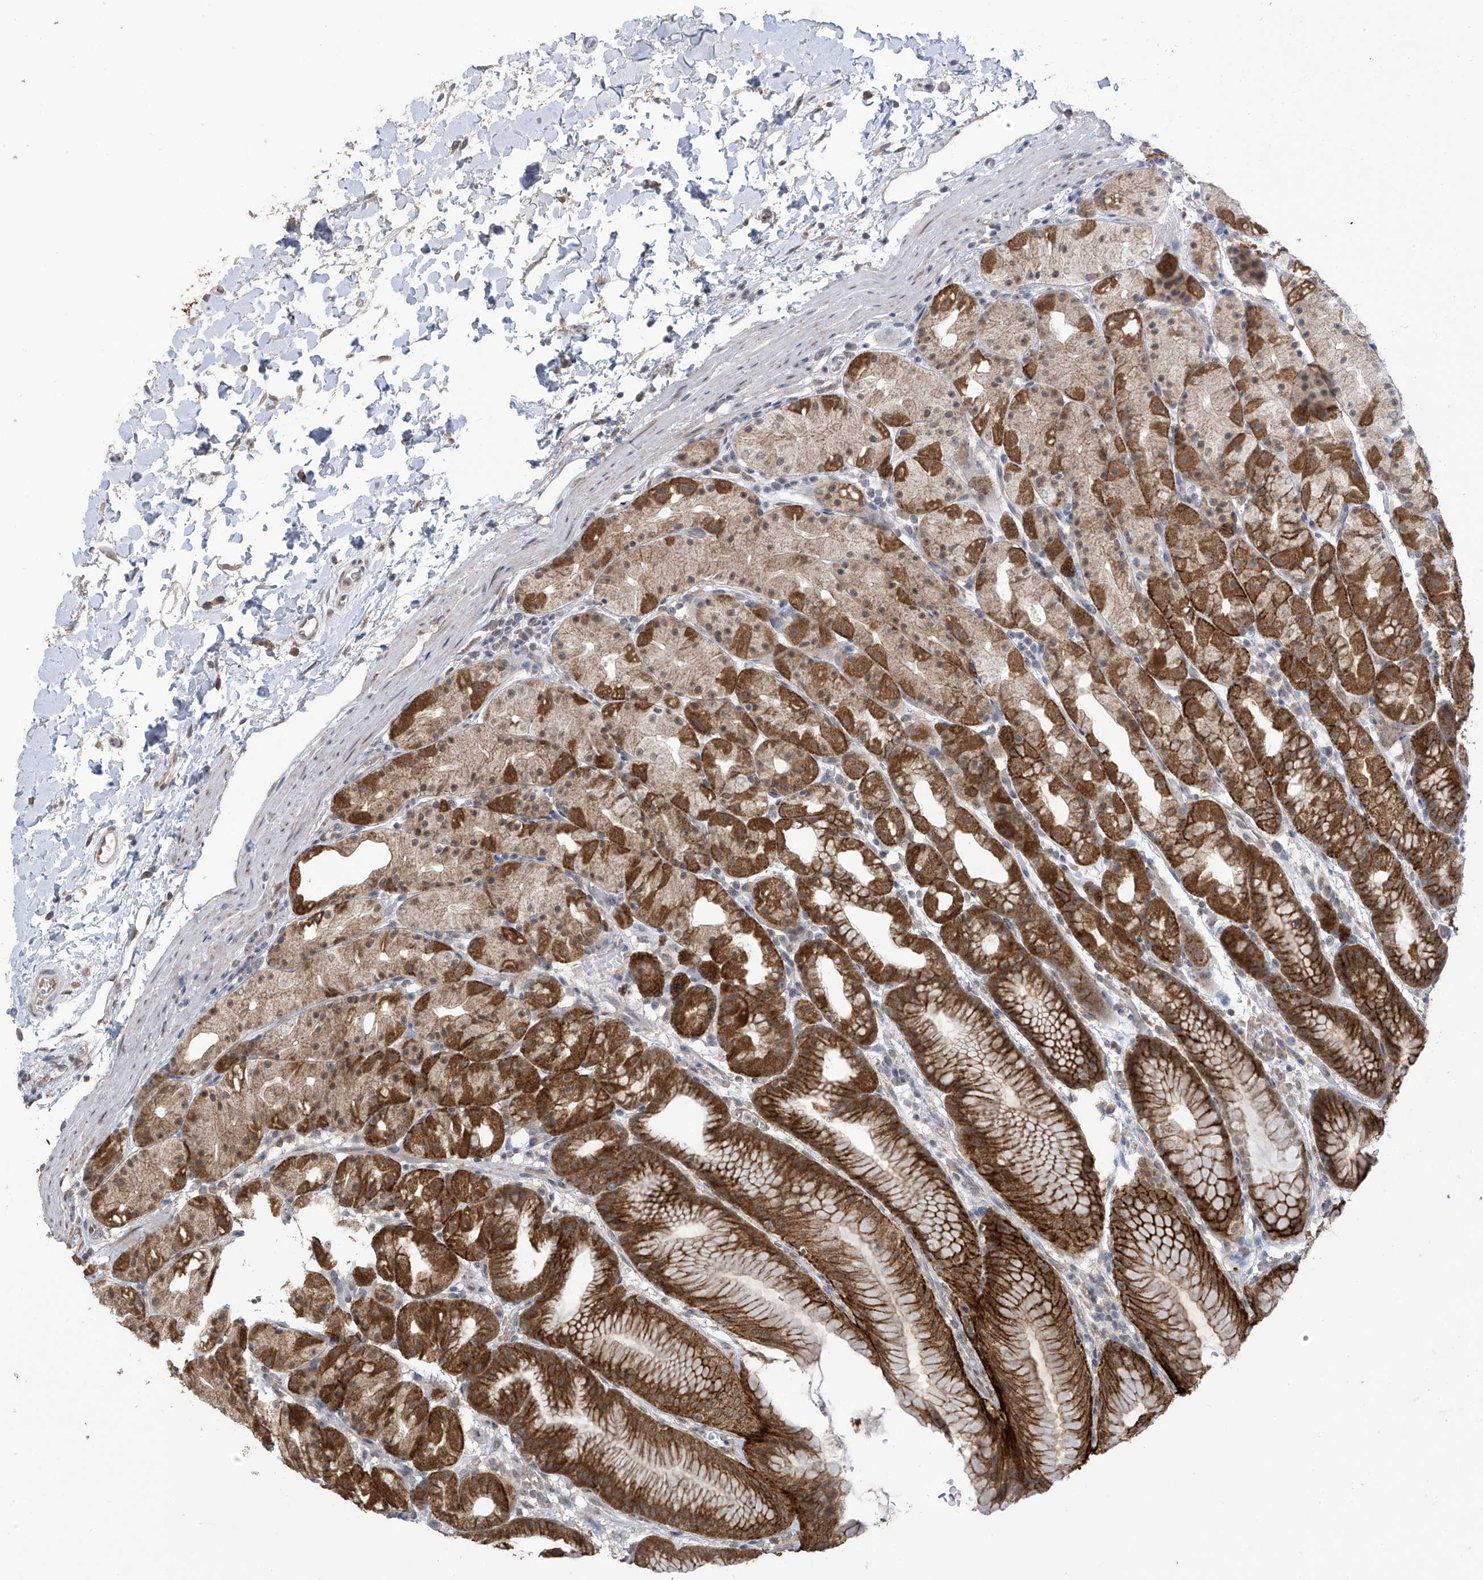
{"staining": {"intensity": "strong", "quantity": ">75%", "location": "cytoplasmic/membranous,nuclear"}, "tissue": "stomach", "cell_type": "Glandular cells", "image_type": "normal", "snomed": [{"axis": "morphology", "description": "Normal tissue, NOS"}, {"axis": "topography", "description": "Stomach, upper"}], "caption": "A high-resolution photomicrograph shows immunohistochemistry (IHC) staining of normal stomach, which reveals strong cytoplasmic/membranous,nuclear expression in about >75% of glandular cells.", "gene": "KIAA1522", "patient": {"sex": "male", "age": 48}}